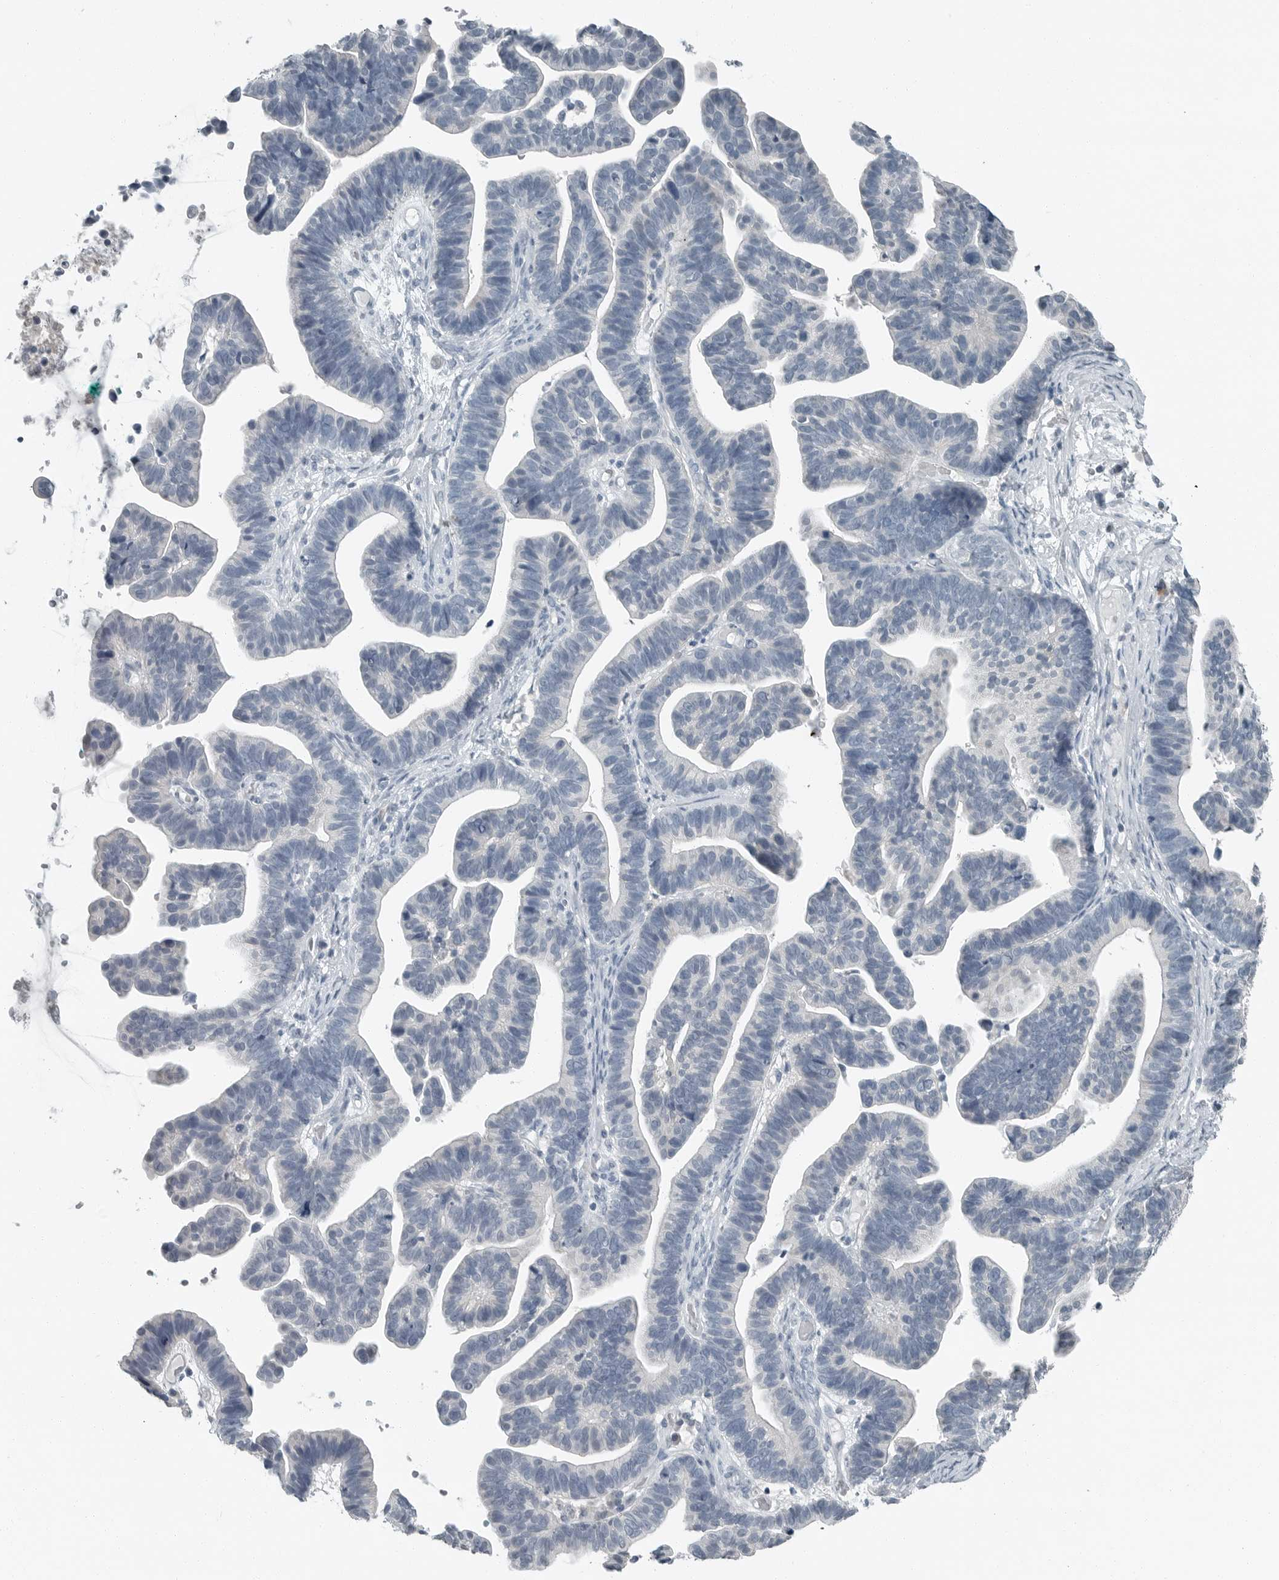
{"staining": {"intensity": "negative", "quantity": "none", "location": "none"}, "tissue": "ovarian cancer", "cell_type": "Tumor cells", "image_type": "cancer", "snomed": [{"axis": "morphology", "description": "Cystadenocarcinoma, serous, NOS"}, {"axis": "topography", "description": "Ovary"}], "caption": "The photomicrograph displays no staining of tumor cells in serous cystadenocarcinoma (ovarian).", "gene": "KYAT1", "patient": {"sex": "female", "age": 56}}